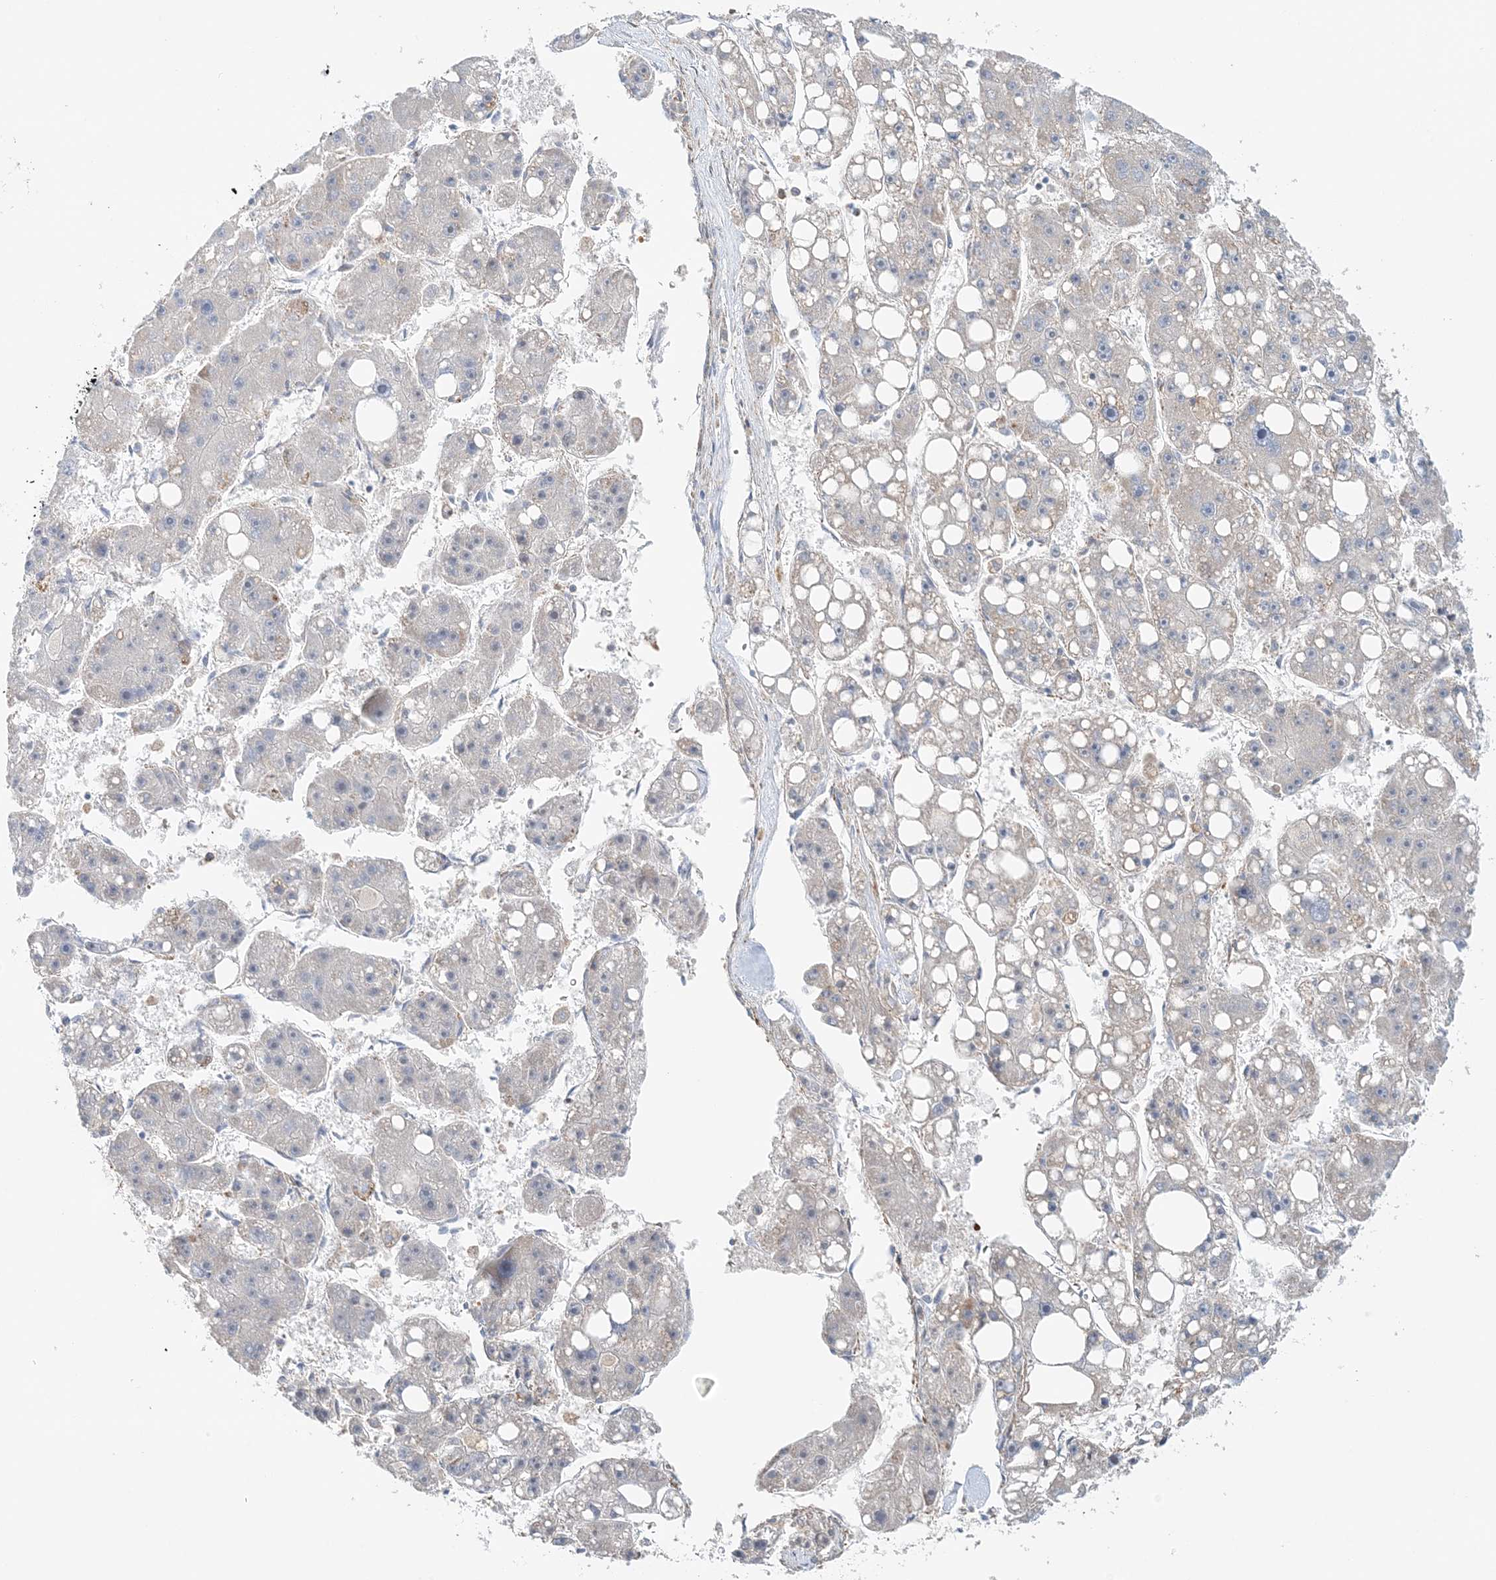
{"staining": {"intensity": "negative", "quantity": "none", "location": "none"}, "tissue": "liver cancer", "cell_type": "Tumor cells", "image_type": "cancer", "snomed": [{"axis": "morphology", "description": "Carcinoma, Hepatocellular, NOS"}, {"axis": "topography", "description": "Liver"}], "caption": "Immunohistochemical staining of human liver cancer shows no significant expression in tumor cells. (DAB immunohistochemistry (IHC) with hematoxylin counter stain).", "gene": "TTI1", "patient": {"sex": "female", "age": 61}}